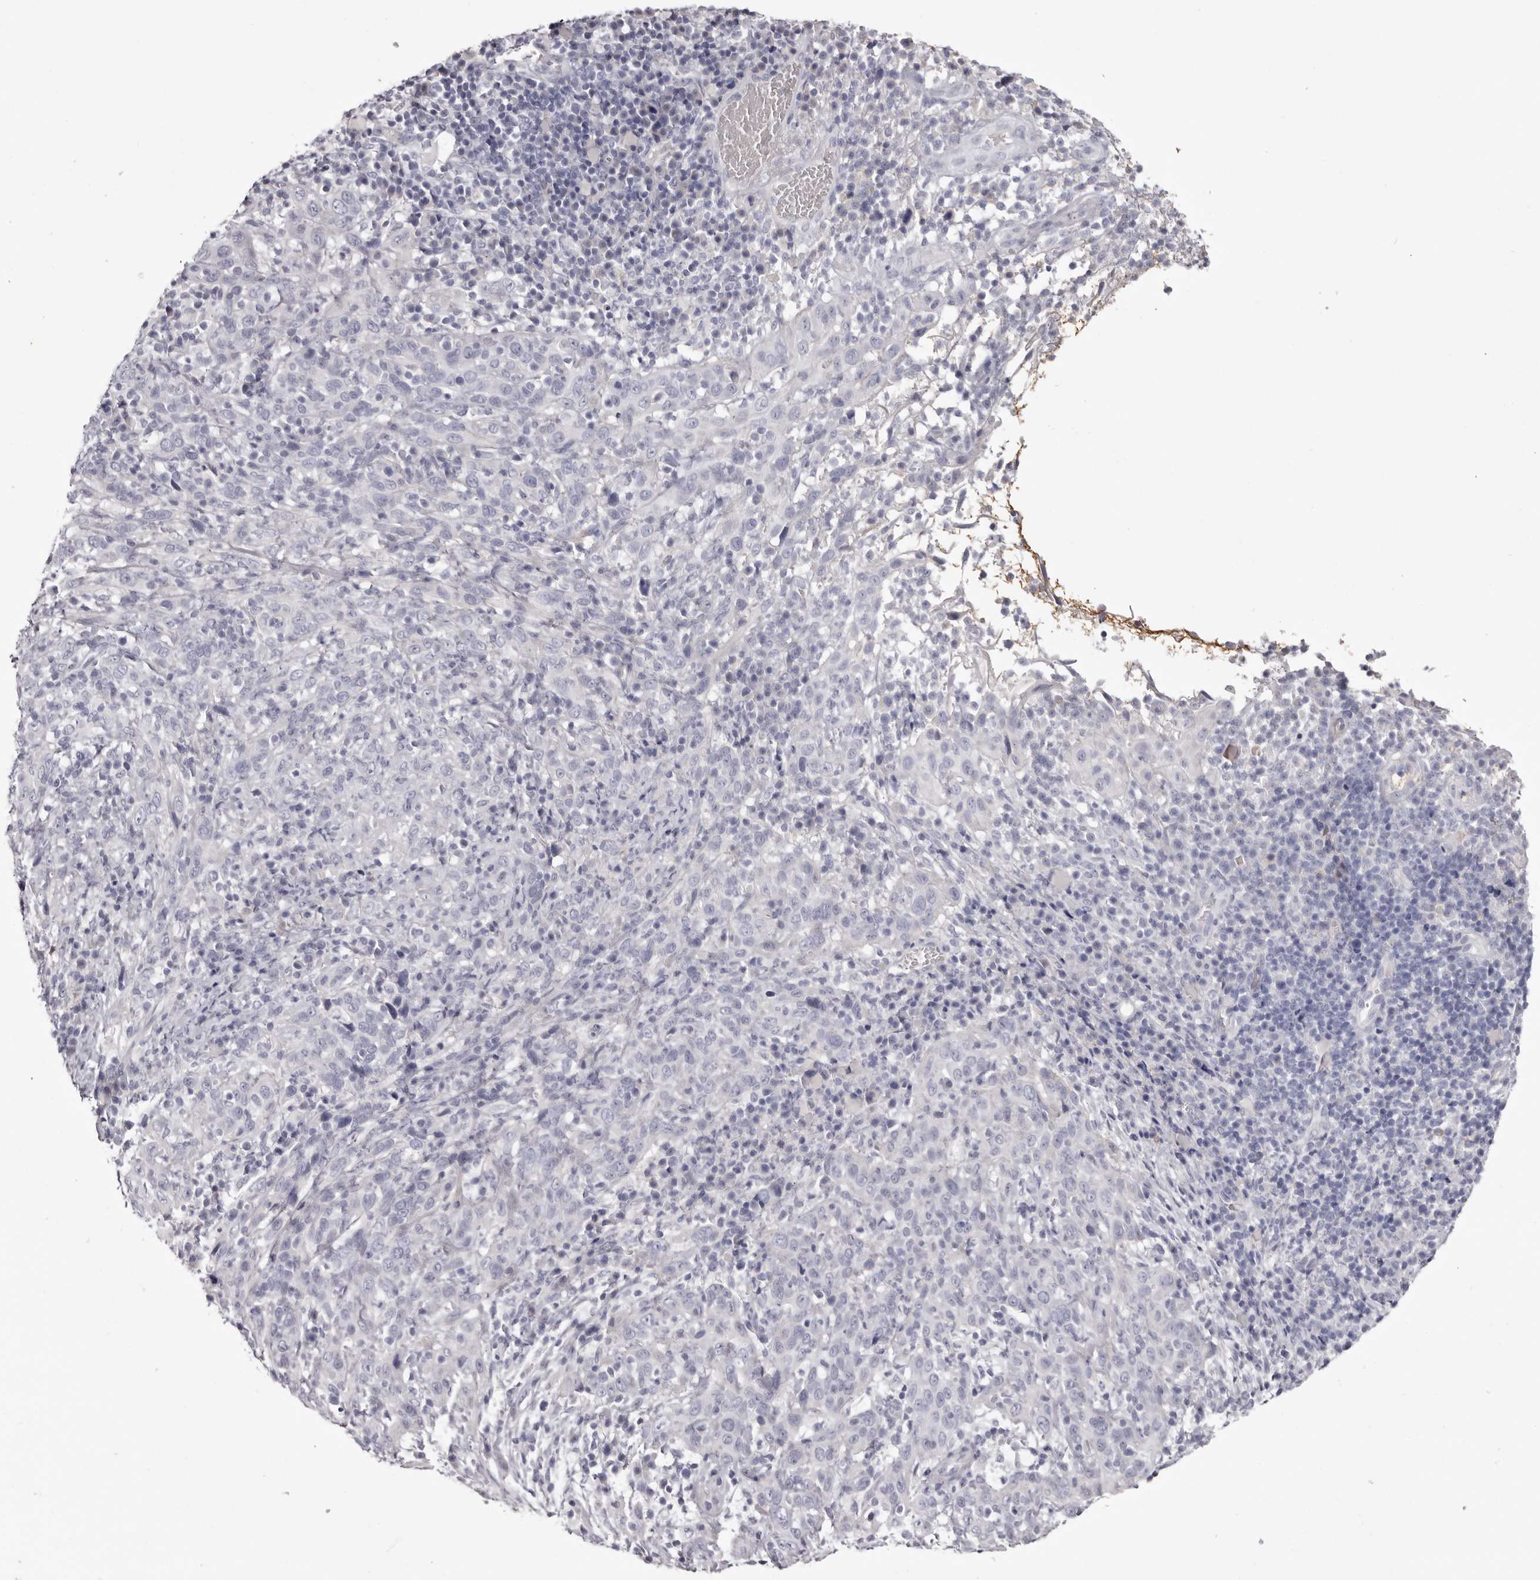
{"staining": {"intensity": "negative", "quantity": "none", "location": "none"}, "tissue": "cervical cancer", "cell_type": "Tumor cells", "image_type": "cancer", "snomed": [{"axis": "morphology", "description": "Squamous cell carcinoma, NOS"}, {"axis": "topography", "description": "Cervix"}], "caption": "Human cervical squamous cell carcinoma stained for a protein using immunohistochemistry displays no positivity in tumor cells.", "gene": "CA6", "patient": {"sex": "female", "age": 46}}